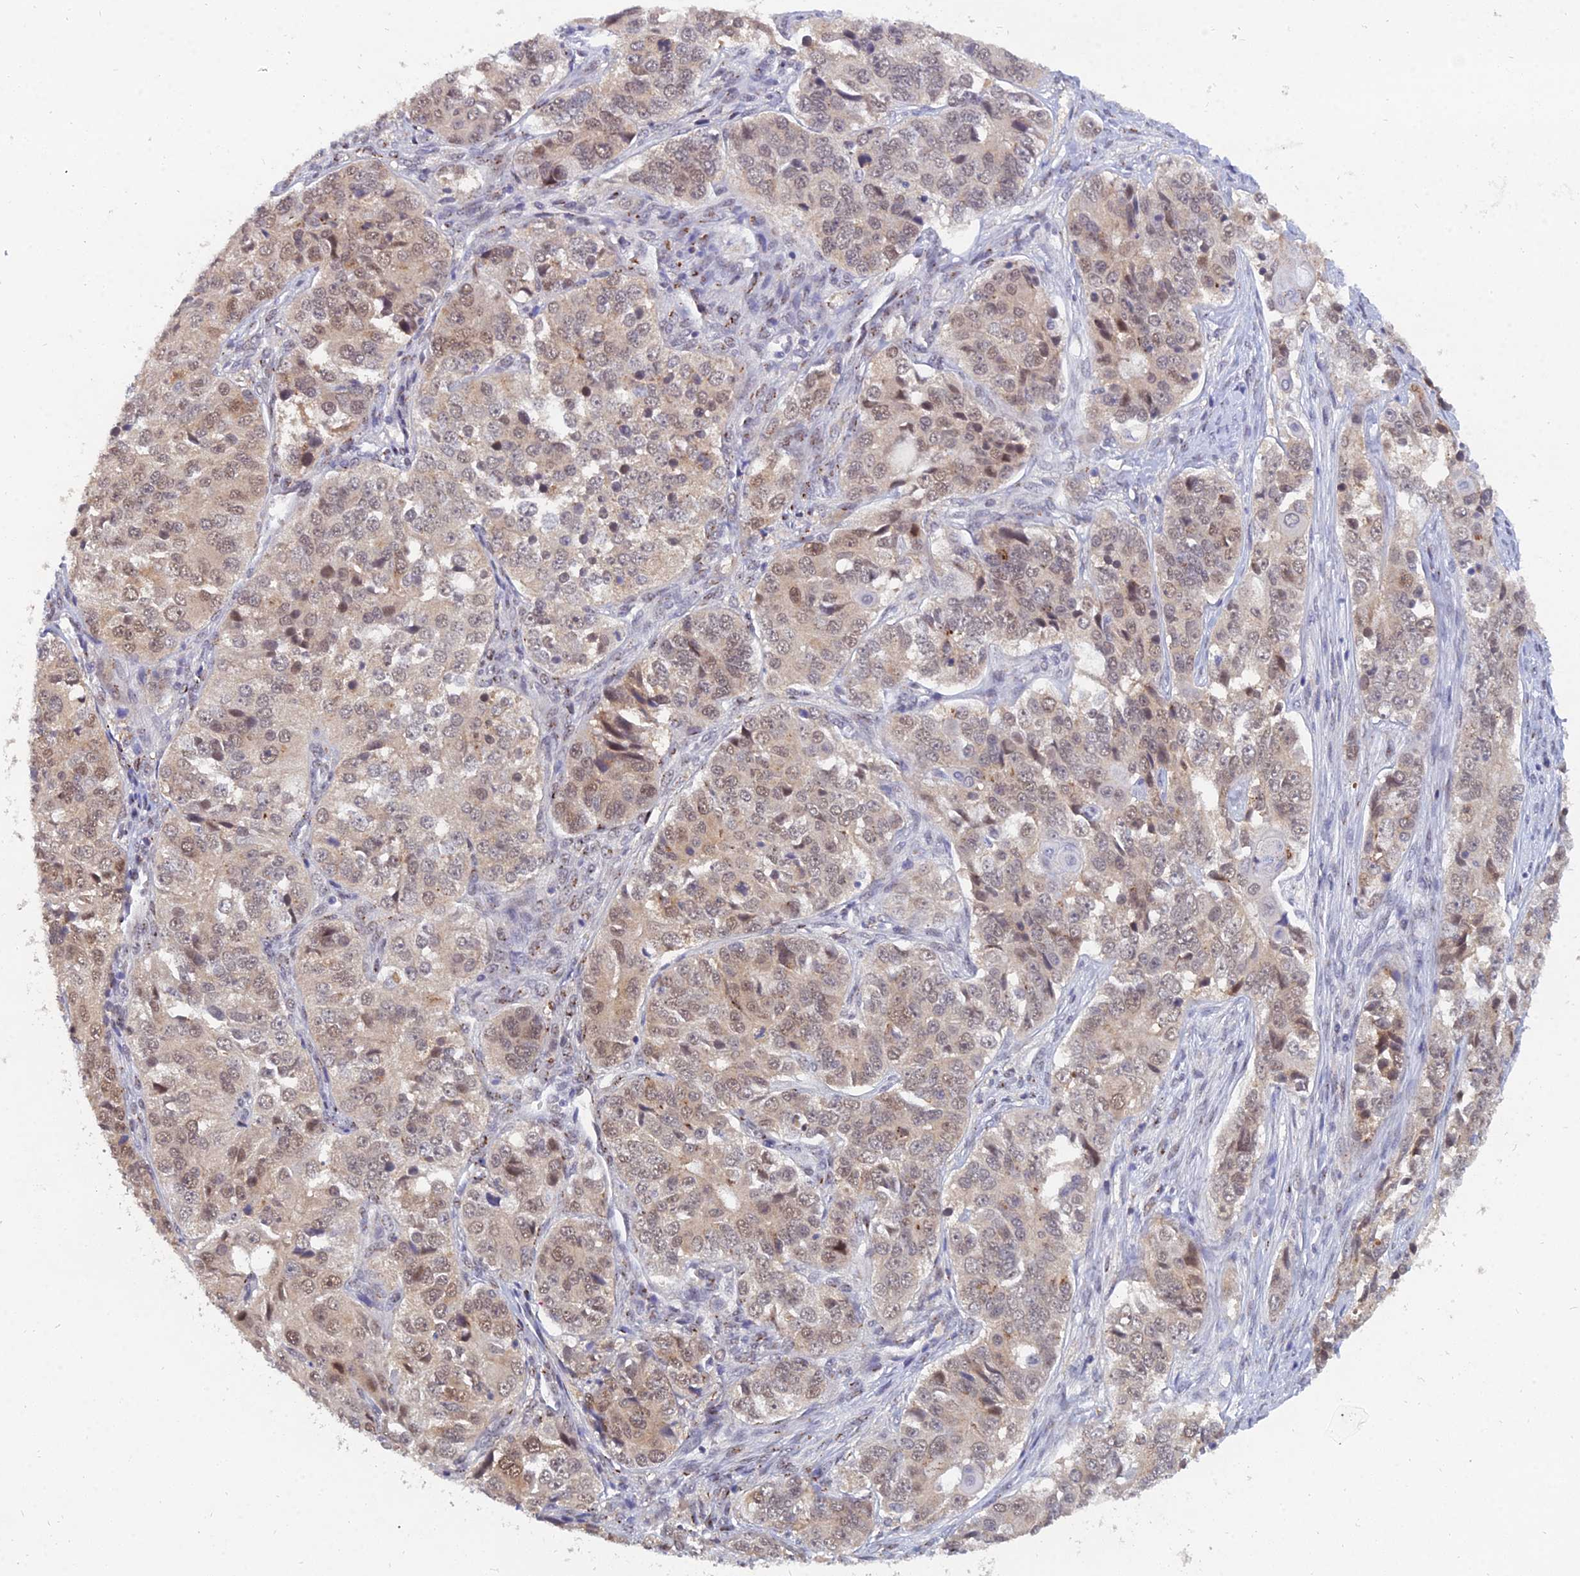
{"staining": {"intensity": "weak", "quantity": ">75%", "location": "cytoplasmic/membranous,nuclear"}, "tissue": "ovarian cancer", "cell_type": "Tumor cells", "image_type": "cancer", "snomed": [{"axis": "morphology", "description": "Carcinoma, endometroid"}, {"axis": "topography", "description": "Ovary"}], "caption": "Immunohistochemistry (IHC) micrograph of human ovarian cancer stained for a protein (brown), which displays low levels of weak cytoplasmic/membranous and nuclear staining in approximately >75% of tumor cells.", "gene": "THOC3", "patient": {"sex": "female", "age": 51}}